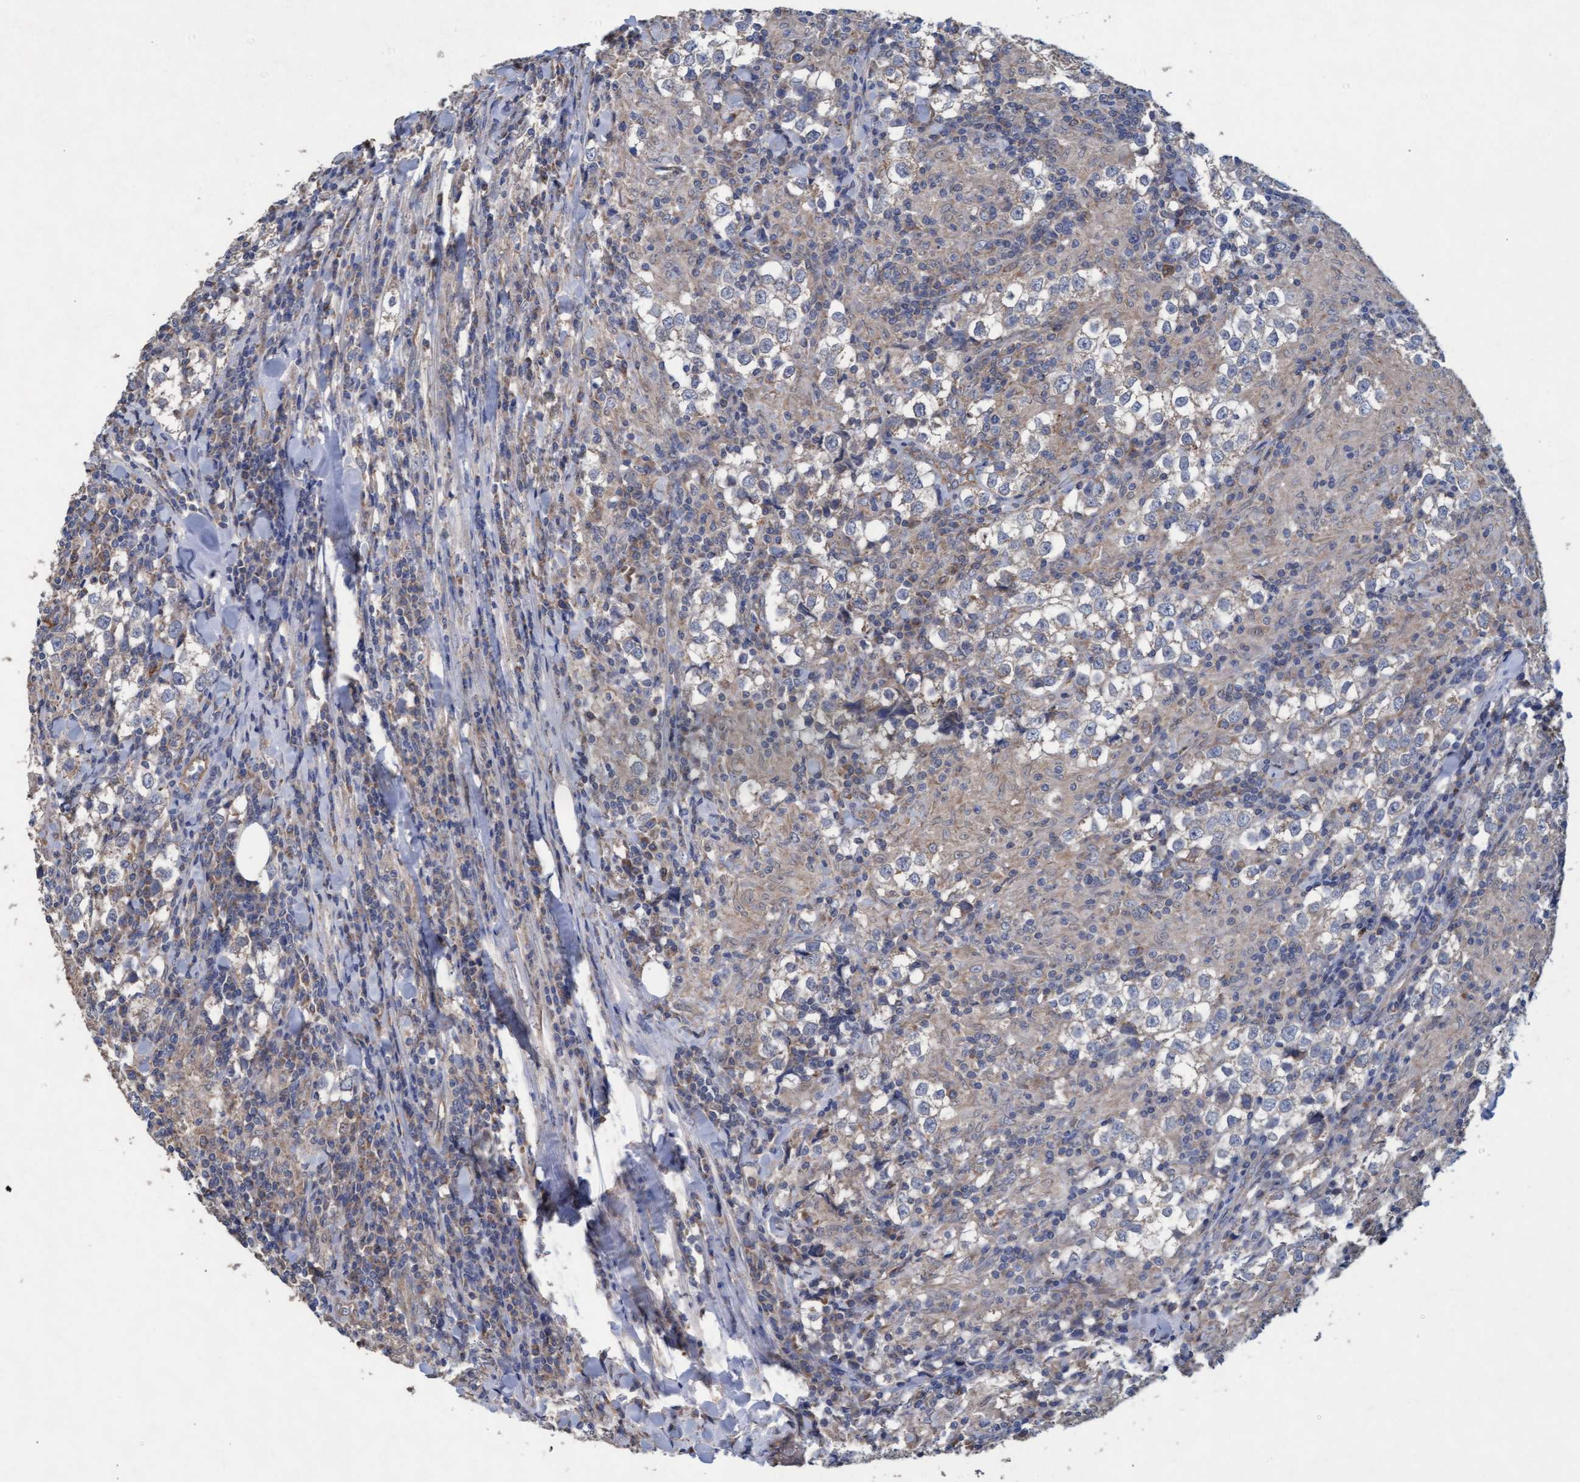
{"staining": {"intensity": "negative", "quantity": "none", "location": "none"}, "tissue": "testis cancer", "cell_type": "Tumor cells", "image_type": "cancer", "snomed": [{"axis": "morphology", "description": "Seminoma, NOS"}, {"axis": "morphology", "description": "Carcinoma, Embryonal, NOS"}, {"axis": "topography", "description": "Testis"}], "caption": "The immunohistochemistry histopathology image has no significant expression in tumor cells of testis cancer tissue. The staining is performed using DAB brown chromogen with nuclei counter-stained in using hematoxylin.", "gene": "MRPL38", "patient": {"sex": "male", "age": 36}}